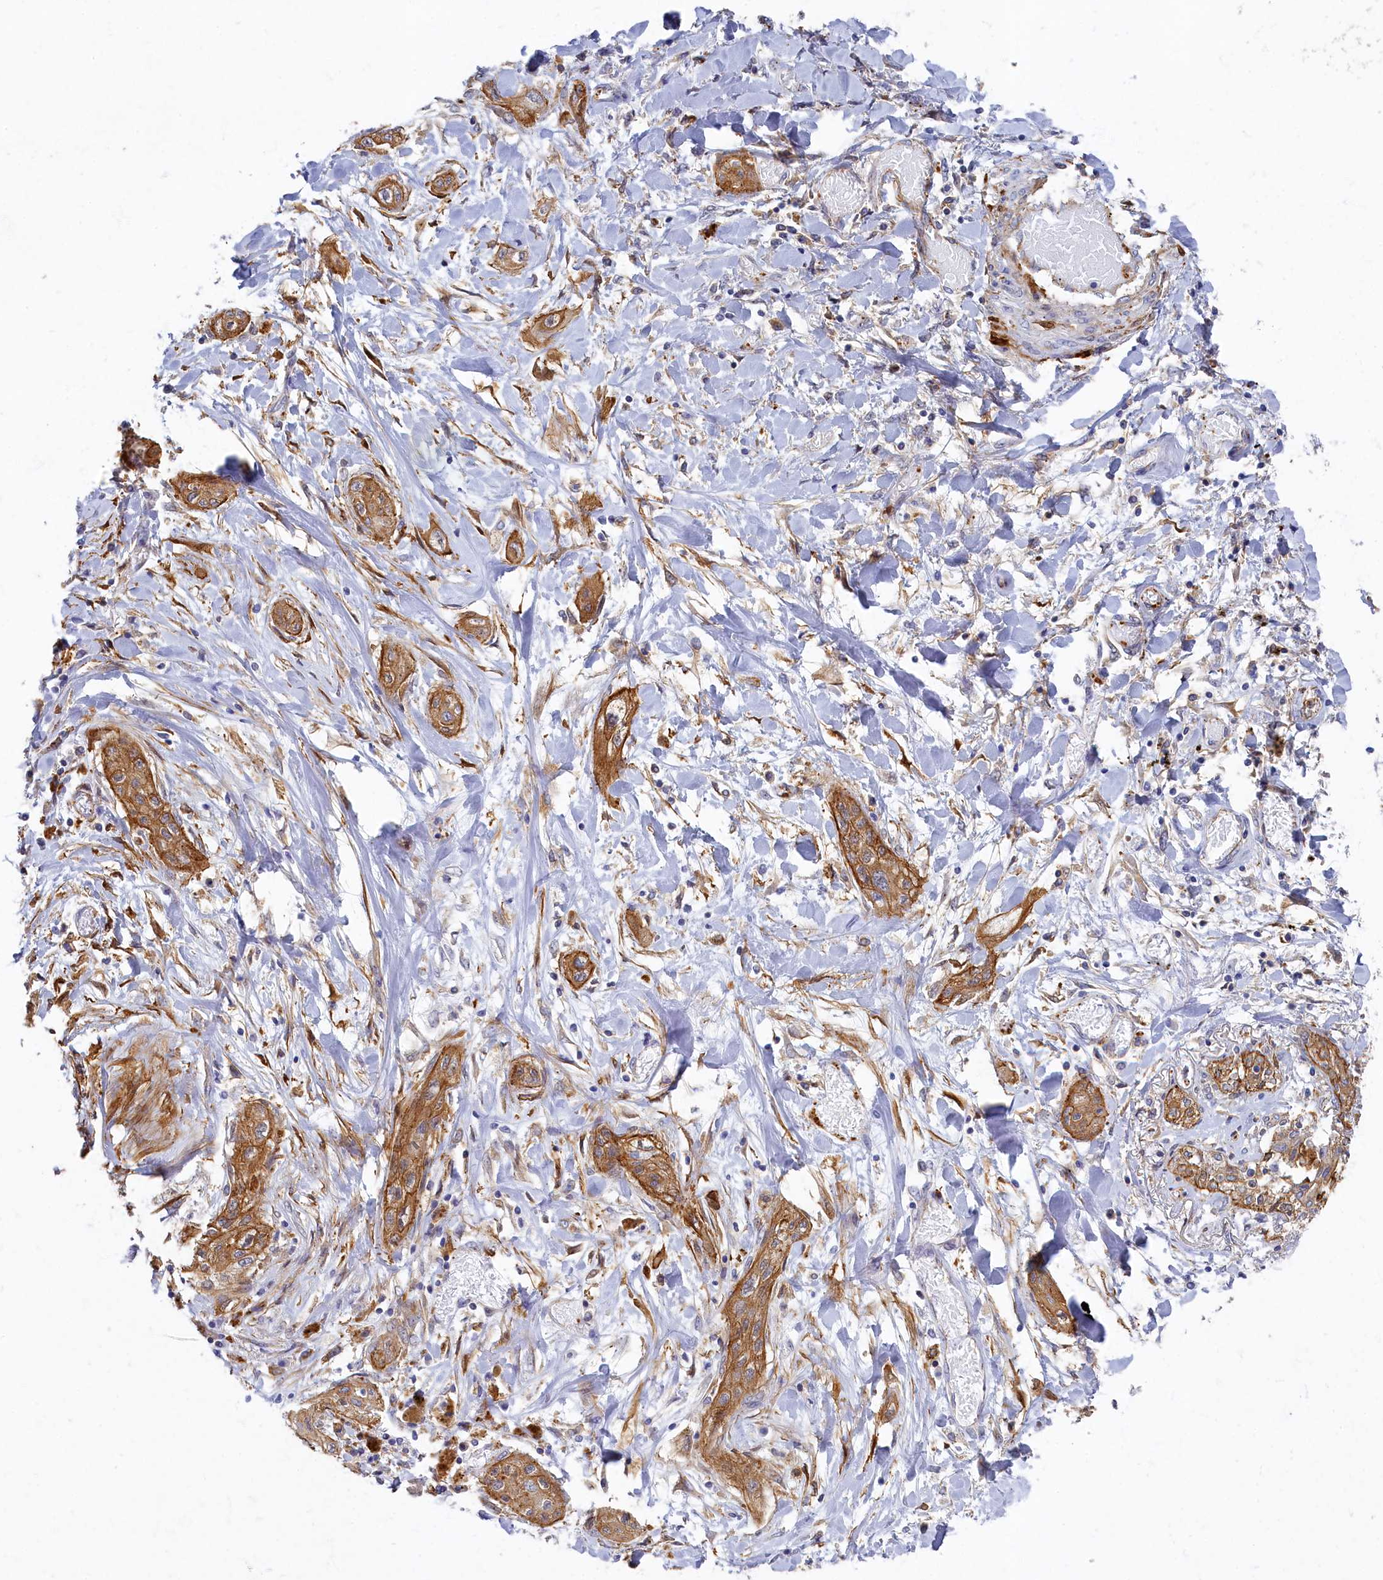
{"staining": {"intensity": "moderate", "quantity": ">75%", "location": "cytoplasmic/membranous"}, "tissue": "lung cancer", "cell_type": "Tumor cells", "image_type": "cancer", "snomed": [{"axis": "morphology", "description": "Squamous cell carcinoma, NOS"}, {"axis": "topography", "description": "Lung"}], "caption": "DAB immunohistochemical staining of lung squamous cell carcinoma exhibits moderate cytoplasmic/membranous protein staining in approximately >75% of tumor cells.", "gene": "PSMG2", "patient": {"sex": "female", "age": 47}}